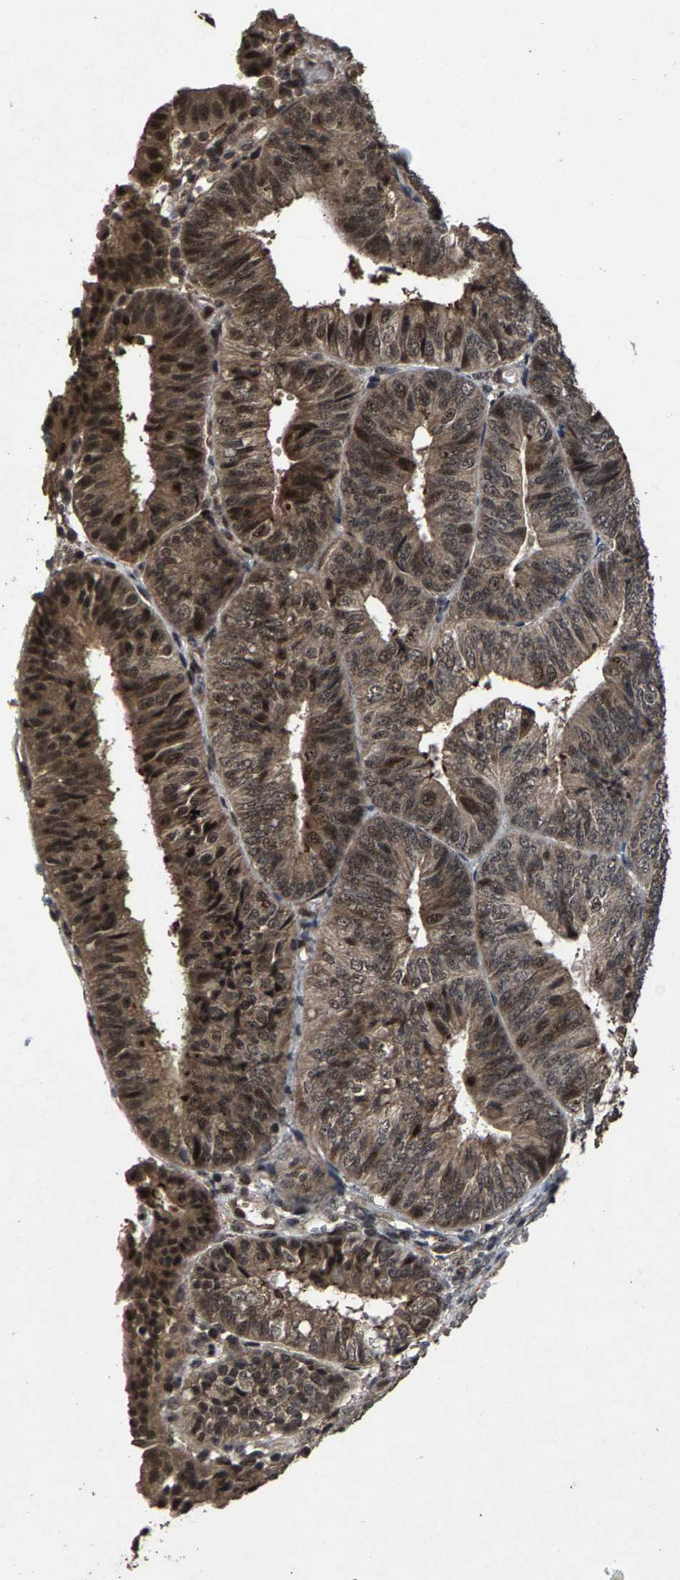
{"staining": {"intensity": "moderate", "quantity": ">75%", "location": "cytoplasmic/membranous,nuclear"}, "tissue": "endometrial cancer", "cell_type": "Tumor cells", "image_type": "cancer", "snomed": [{"axis": "morphology", "description": "Adenocarcinoma, NOS"}, {"axis": "topography", "description": "Endometrium"}], "caption": "Adenocarcinoma (endometrial) was stained to show a protein in brown. There is medium levels of moderate cytoplasmic/membranous and nuclear expression in approximately >75% of tumor cells.", "gene": "HAUS6", "patient": {"sex": "female", "age": 58}}